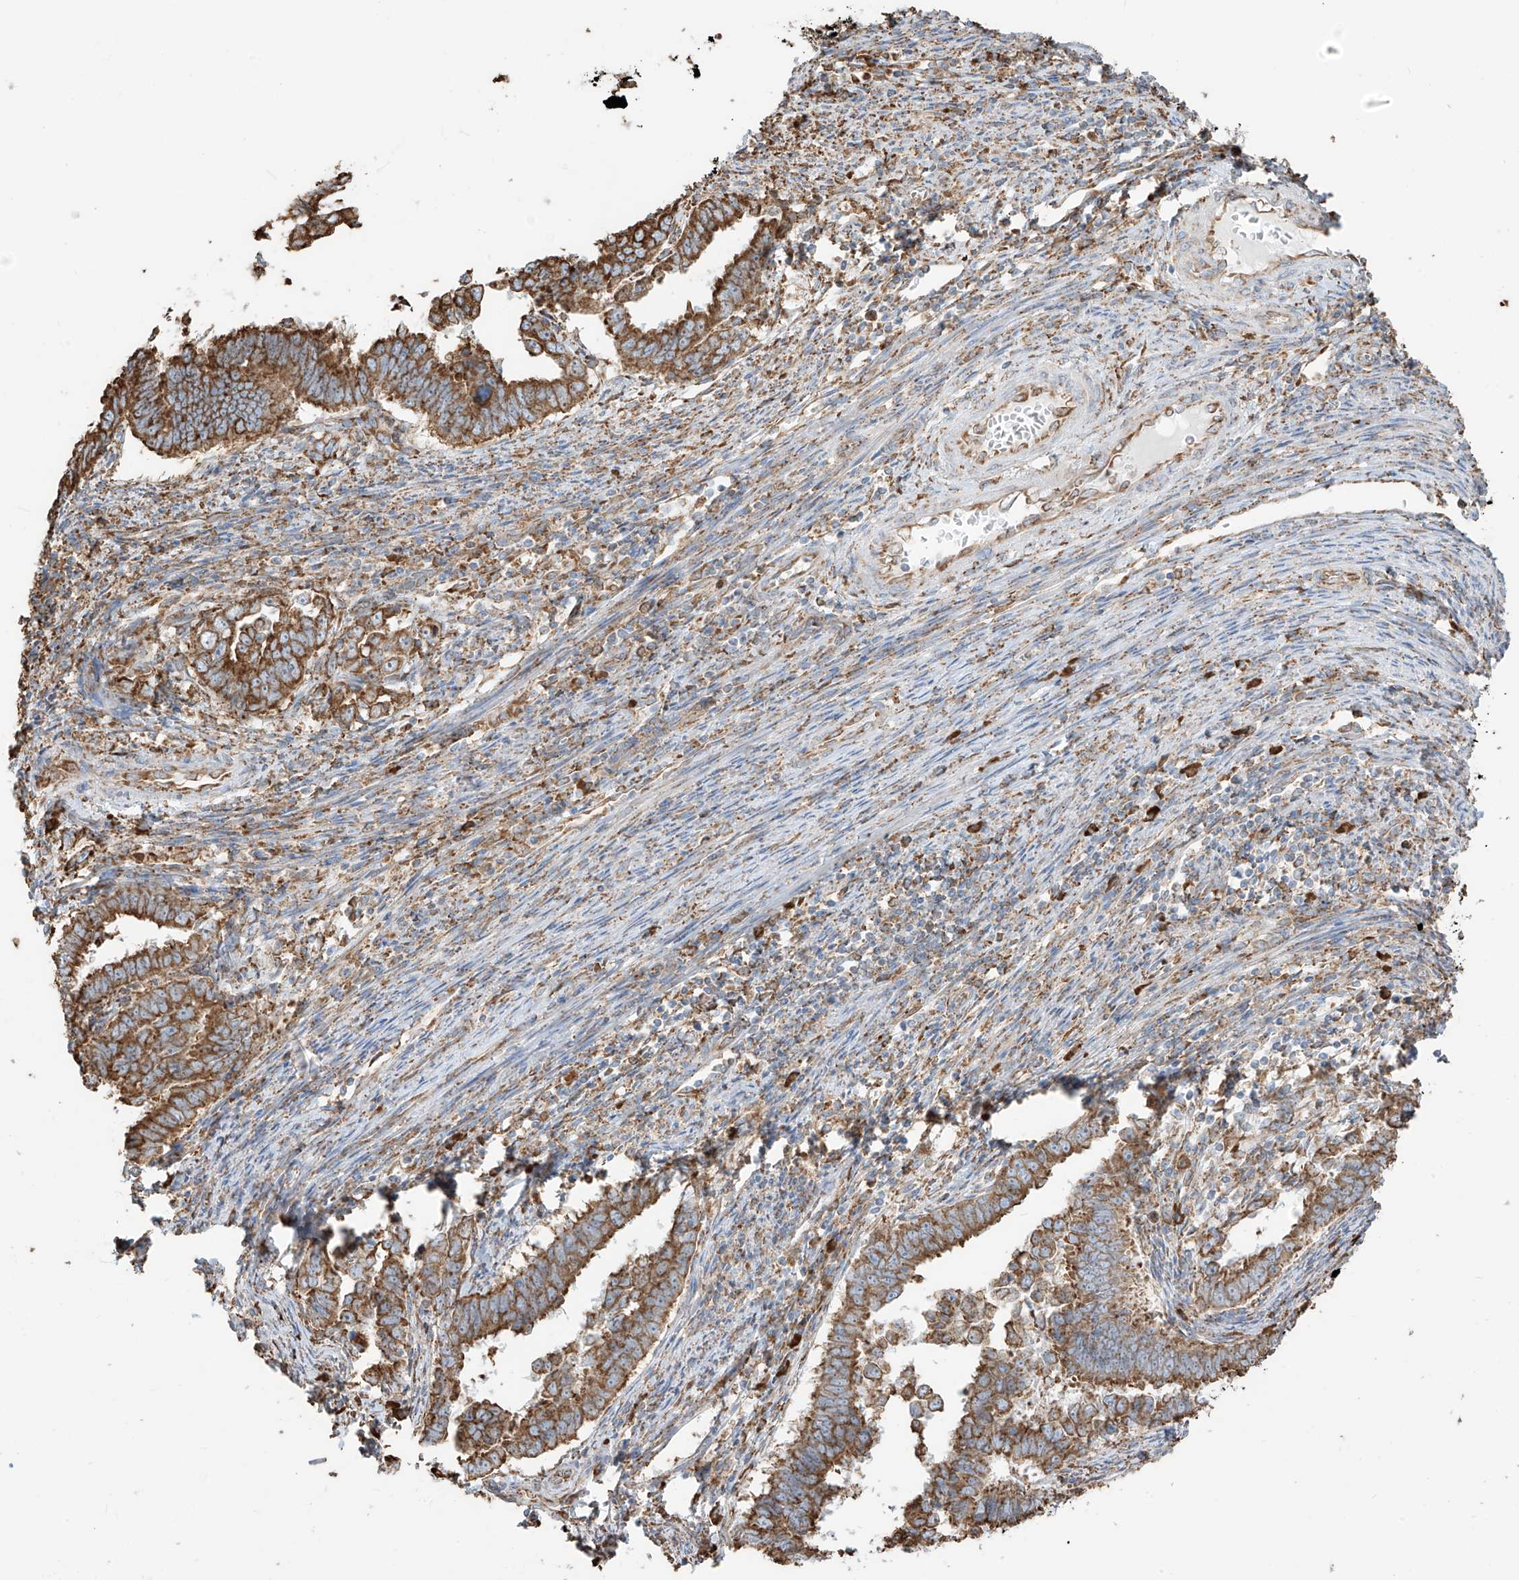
{"staining": {"intensity": "moderate", "quantity": ">75%", "location": "cytoplasmic/membranous"}, "tissue": "endometrial cancer", "cell_type": "Tumor cells", "image_type": "cancer", "snomed": [{"axis": "morphology", "description": "Adenocarcinoma, NOS"}, {"axis": "topography", "description": "Endometrium"}], "caption": "This image reveals immunohistochemistry (IHC) staining of human endometrial cancer, with medium moderate cytoplasmic/membranous expression in about >75% of tumor cells.", "gene": "PDIA6", "patient": {"sex": "female", "age": 75}}